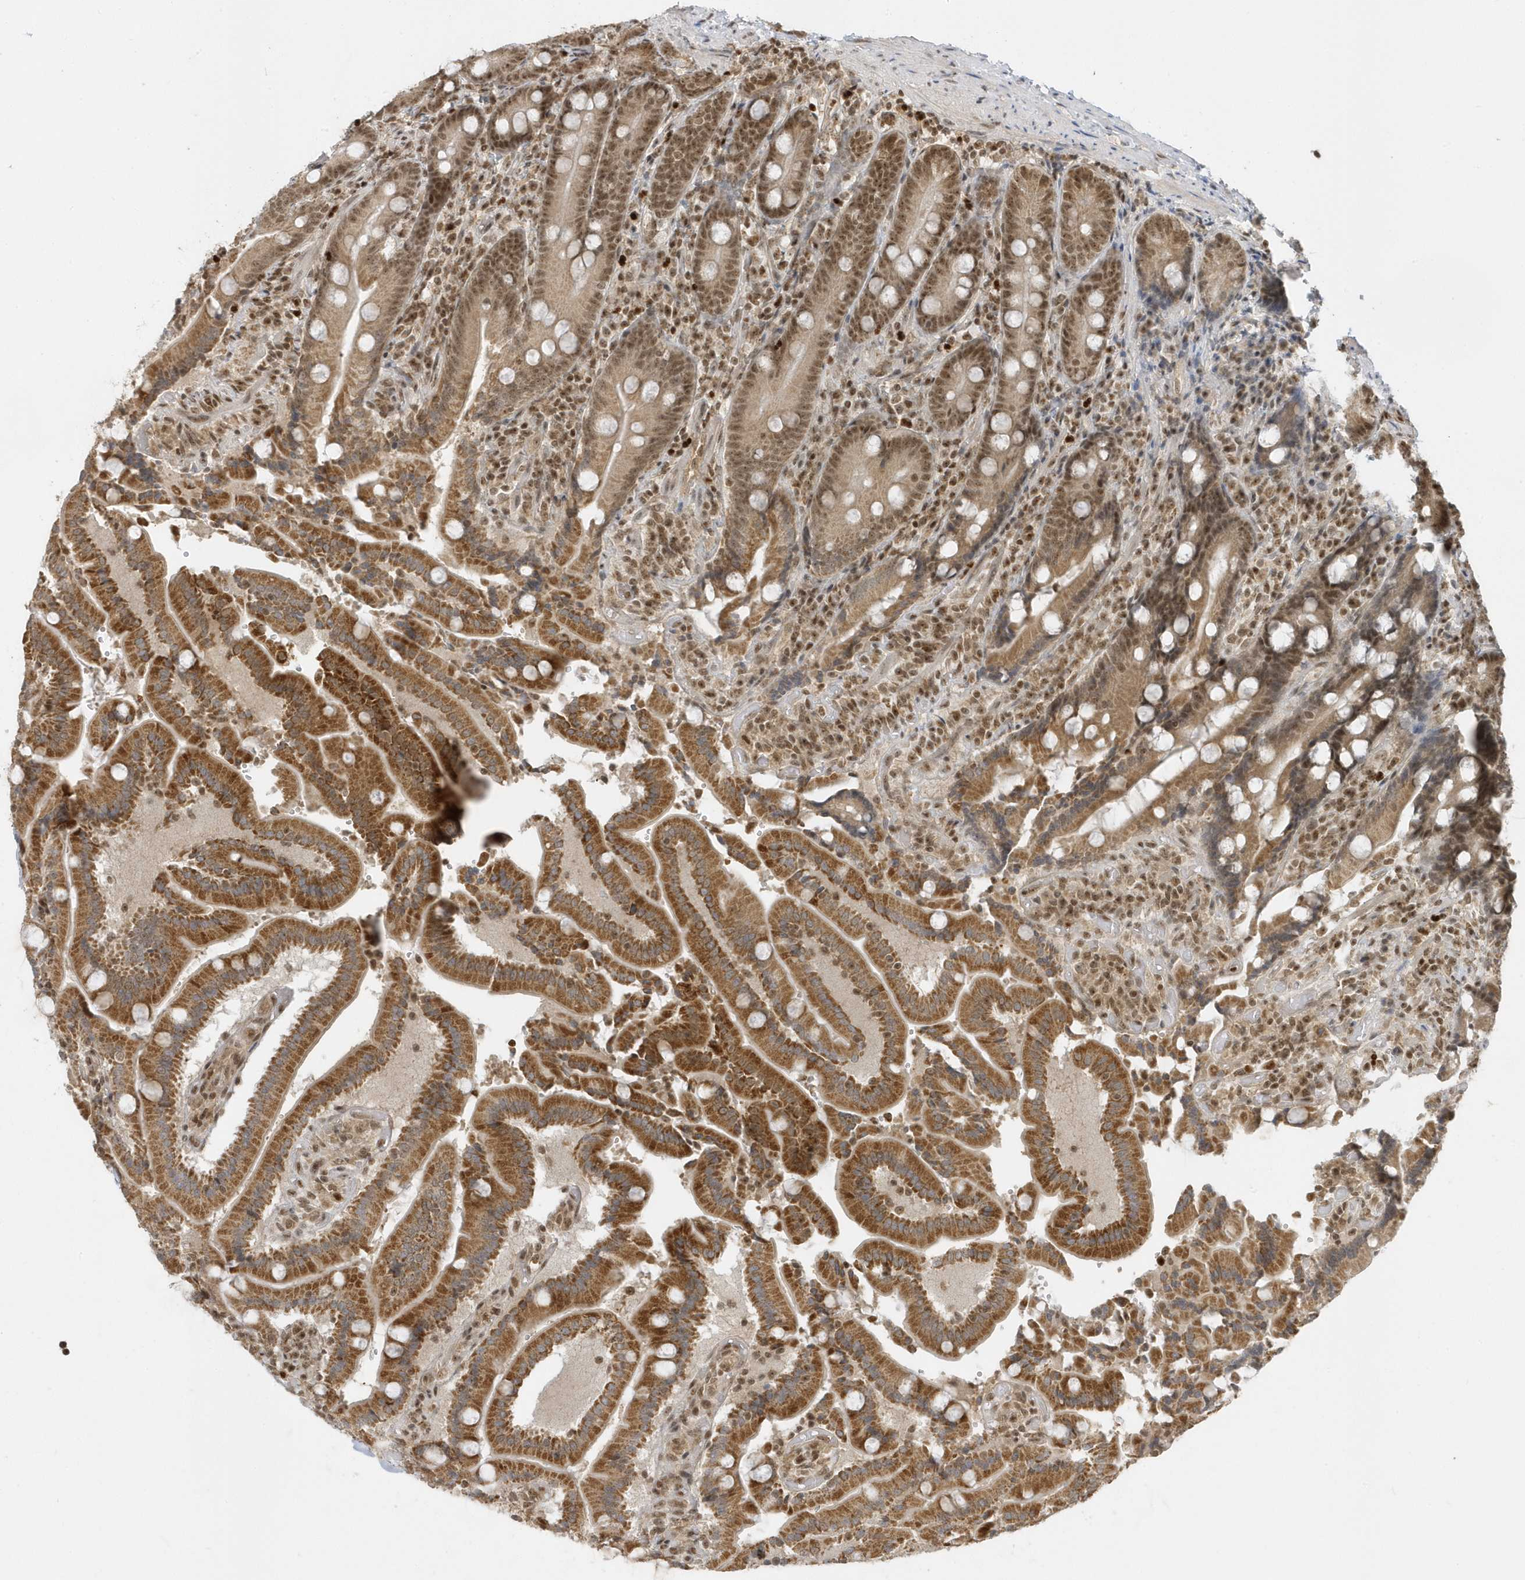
{"staining": {"intensity": "moderate", "quantity": ">75%", "location": "cytoplasmic/membranous,nuclear"}, "tissue": "duodenum", "cell_type": "Glandular cells", "image_type": "normal", "snomed": [{"axis": "morphology", "description": "Normal tissue, NOS"}, {"axis": "topography", "description": "Duodenum"}], "caption": "A brown stain shows moderate cytoplasmic/membranous,nuclear expression of a protein in glandular cells of benign human duodenum. (brown staining indicates protein expression, while blue staining denotes nuclei).", "gene": "ZNF740", "patient": {"sex": "female", "age": 62}}